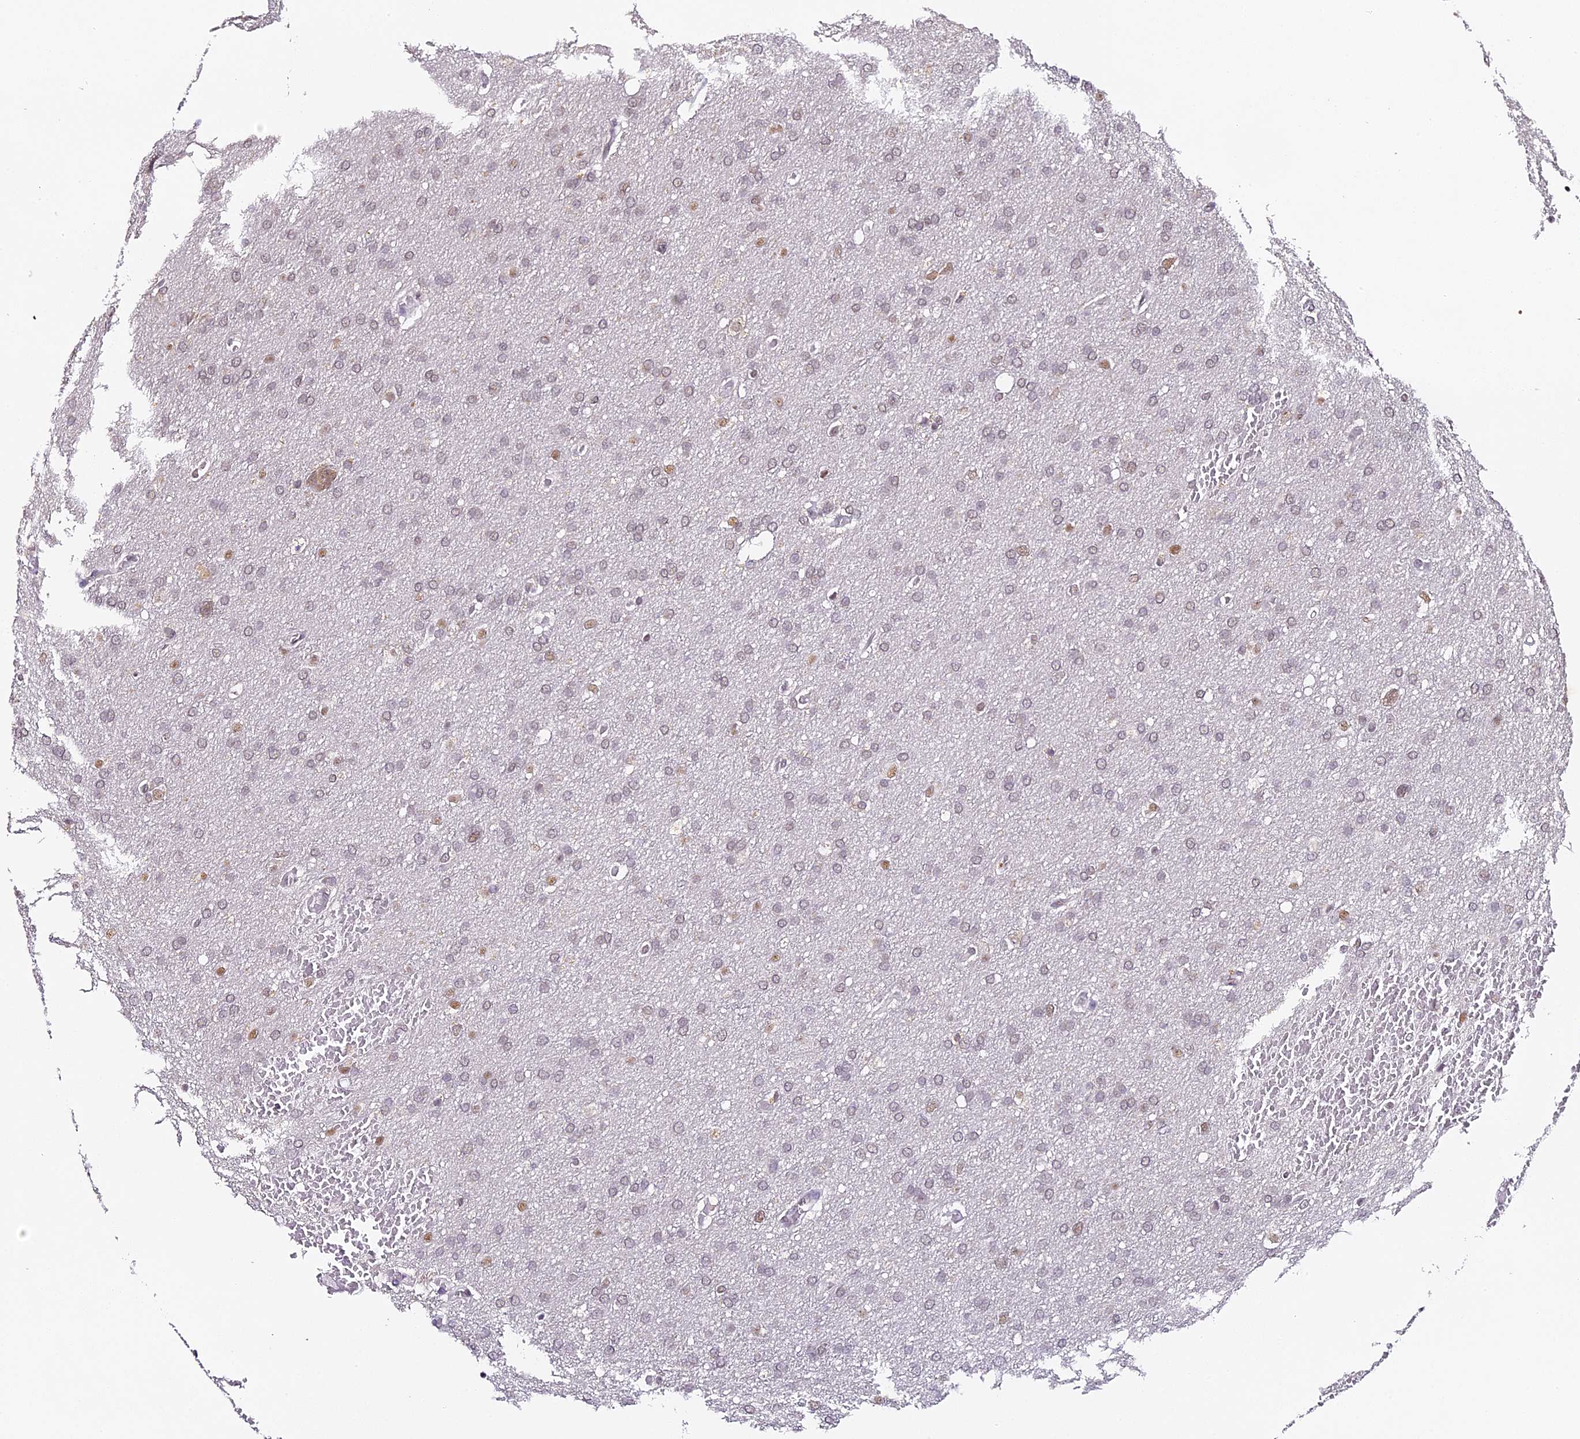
{"staining": {"intensity": "moderate", "quantity": "<25%", "location": "nuclear"}, "tissue": "glioma", "cell_type": "Tumor cells", "image_type": "cancer", "snomed": [{"axis": "morphology", "description": "Glioma, malignant, High grade"}, {"axis": "topography", "description": "Cerebral cortex"}], "caption": "Immunohistochemistry image of human high-grade glioma (malignant) stained for a protein (brown), which reveals low levels of moderate nuclear staining in about <25% of tumor cells.", "gene": "NCBP1", "patient": {"sex": "female", "age": 36}}